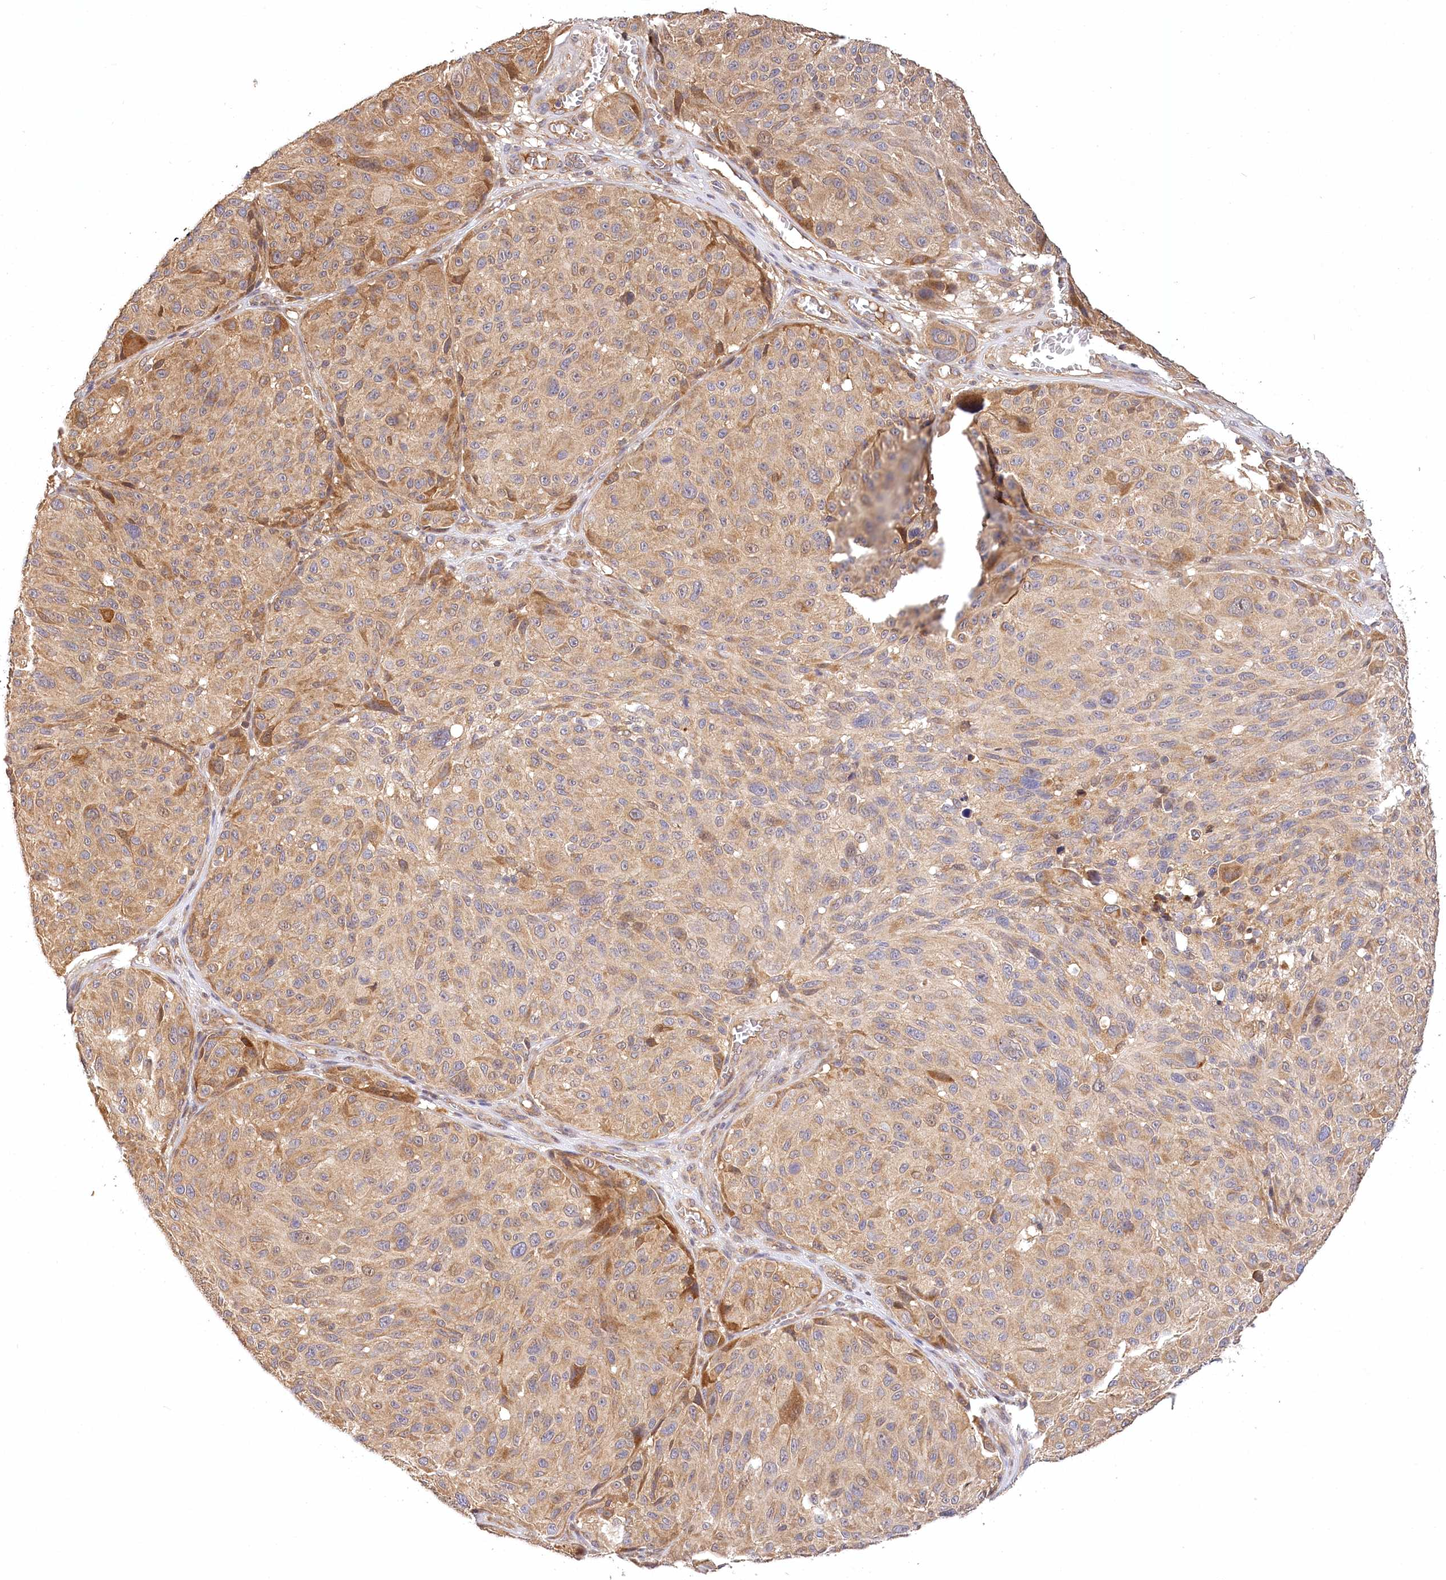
{"staining": {"intensity": "moderate", "quantity": ">75%", "location": "cytoplasmic/membranous"}, "tissue": "melanoma", "cell_type": "Tumor cells", "image_type": "cancer", "snomed": [{"axis": "morphology", "description": "Malignant melanoma, NOS"}, {"axis": "topography", "description": "Skin"}], "caption": "Malignant melanoma tissue shows moderate cytoplasmic/membranous expression in about >75% of tumor cells", "gene": "LSS", "patient": {"sex": "male", "age": 83}}